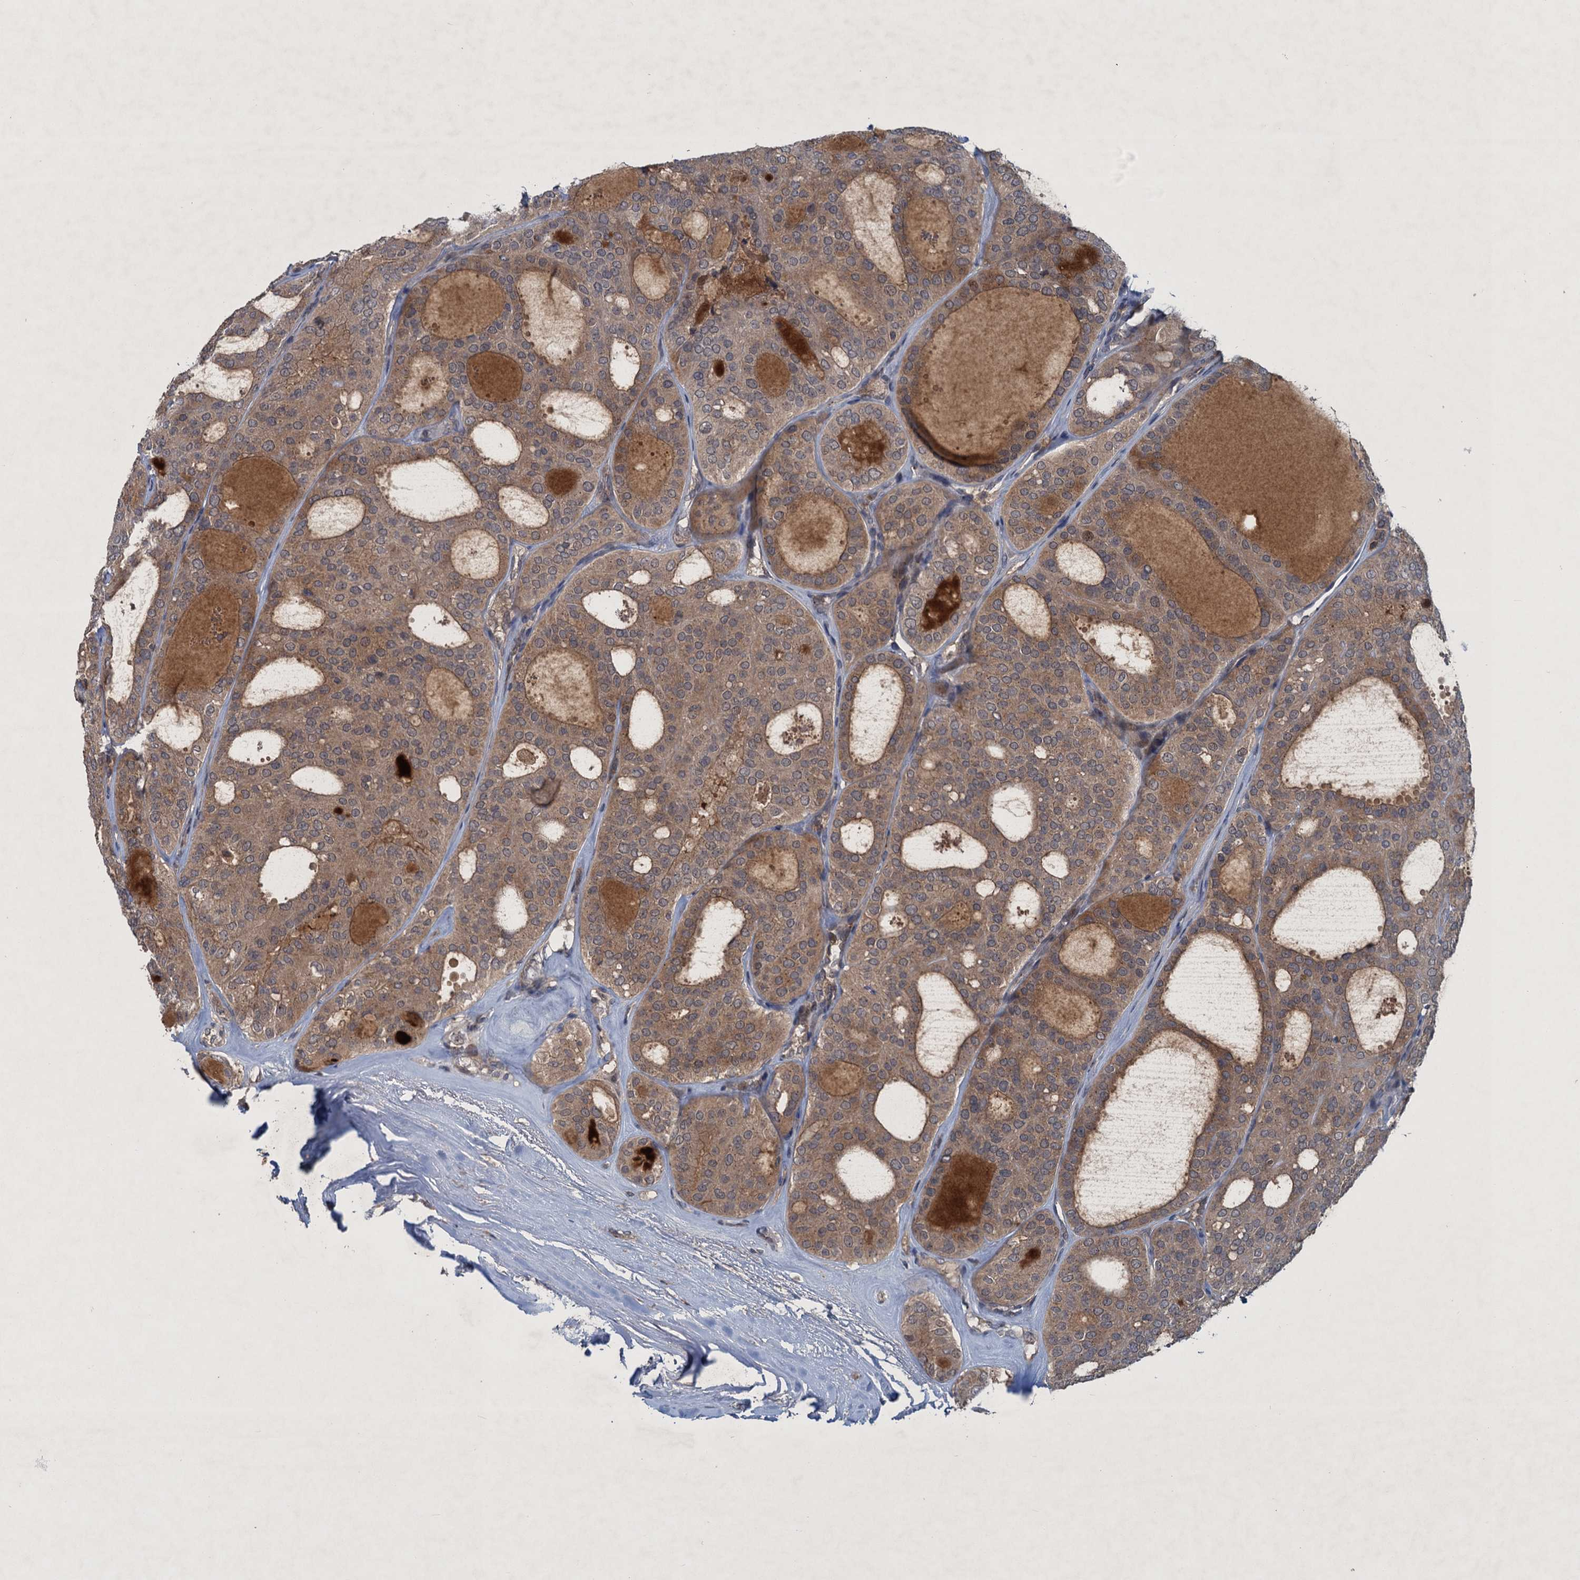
{"staining": {"intensity": "moderate", "quantity": "25%-75%", "location": "cytoplasmic/membranous"}, "tissue": "thyroid cancer", "cell_type": "Tumor cells", "image_type": "cancer", "snomed": [{"axis": "morphology", "description": "Follicular adenoma carcinoma, NOS"}, {"axis": "topography", "description": "Thyroid gland"}], "caption": "This is an image of immunohistochemistry staining of follicular adenoma carcinoma (thyroid), which shows moderate staining in the cytoplasmic/membranous of tumor cells.", "gene": "RNF165", "patient": {"sex": "male", "age": 75}}